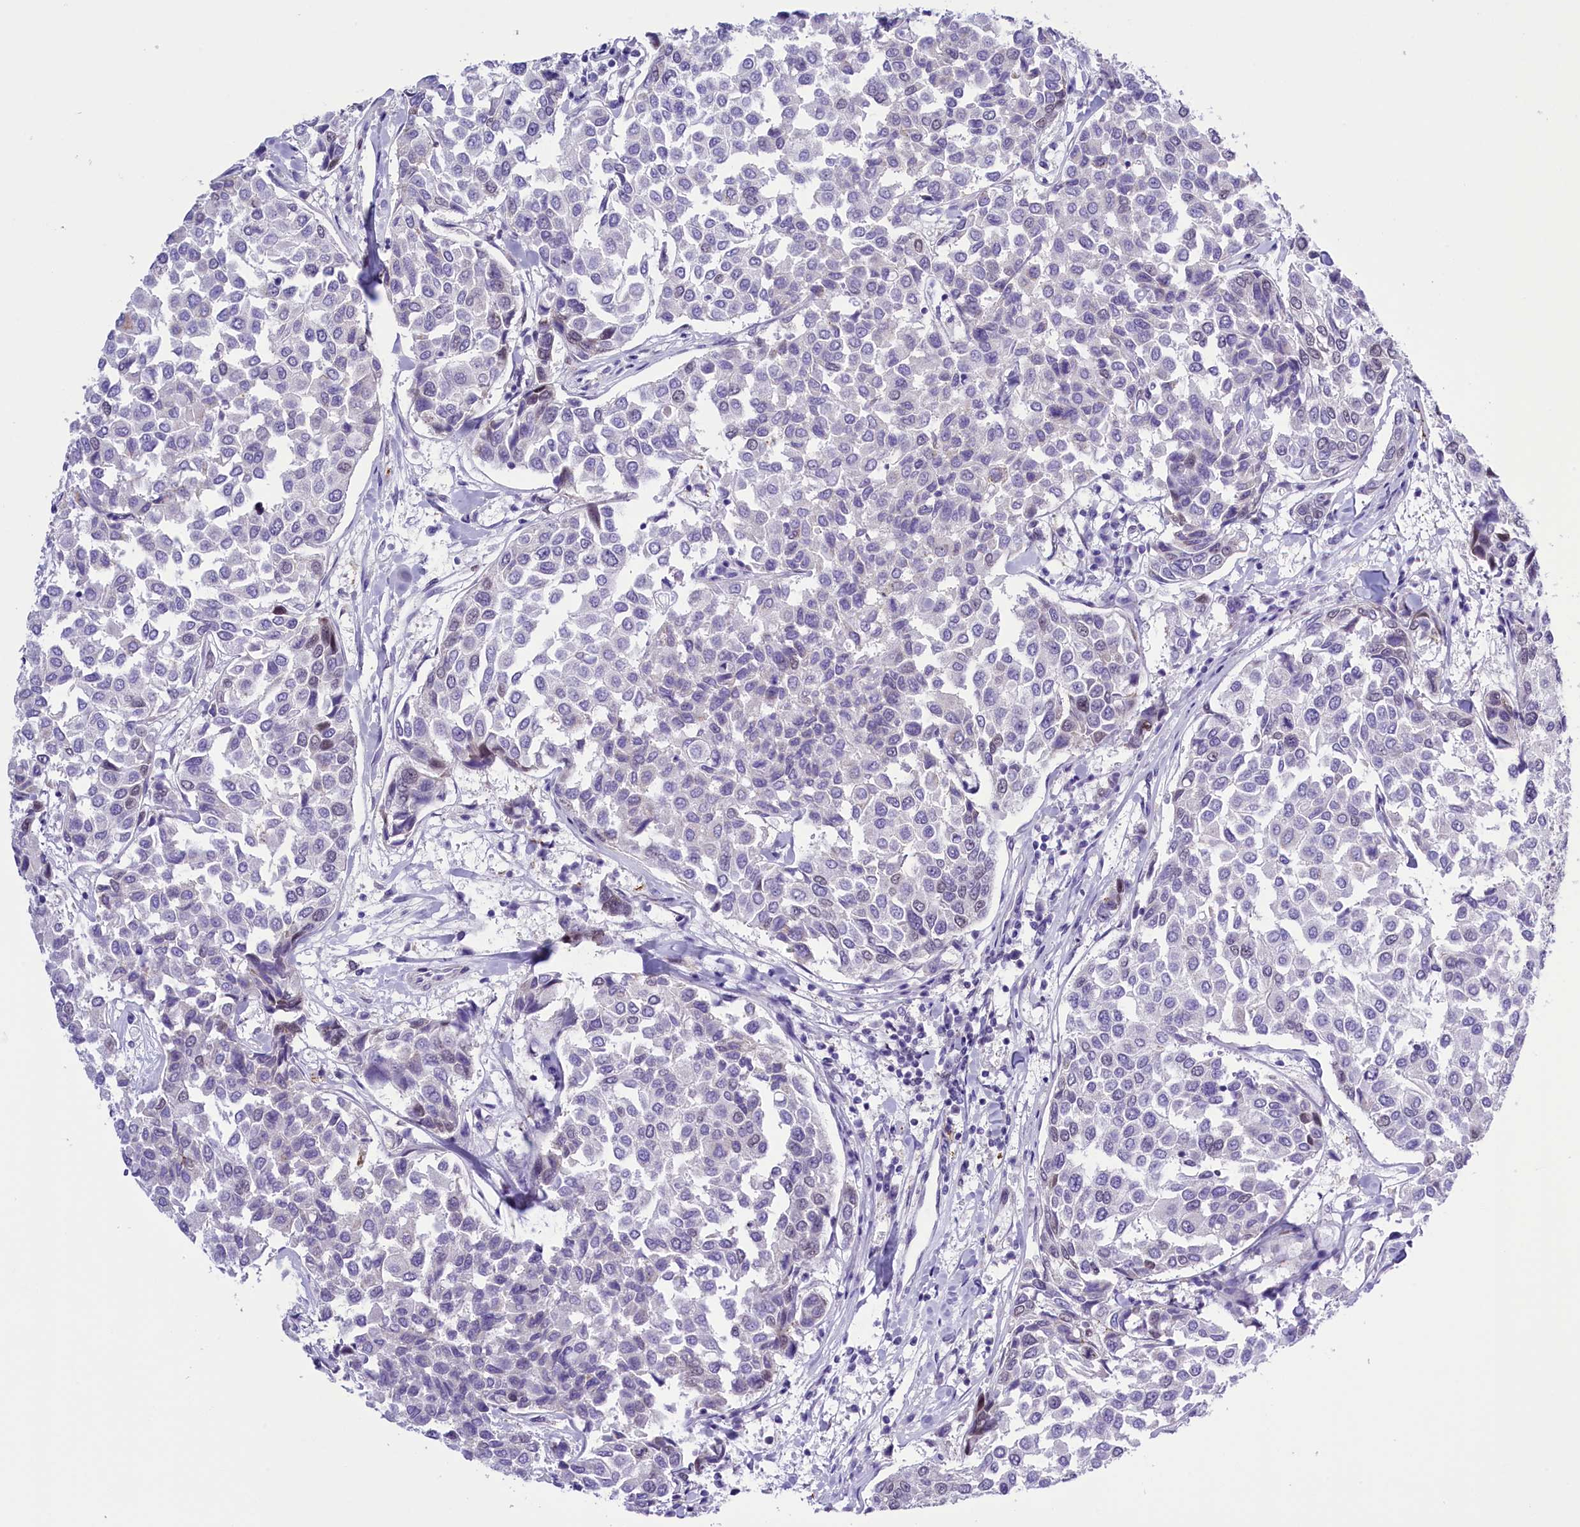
{"staining": {"intensity": "negative", "quantity": "none", "location": "none"}, "tissue": "breast cancer", "cell_type": "Tumor cells", "image_type": "cancer", "snomed": [{"axis": "morphology", "description": "Duct carcinoma"}, {"axis": "topography", "description": "Breast"}], "caption": "Human breast cancer stained for a protein using immunohistochemistry (IHC) exhibits no positivity in tumor cells.", "gene": "RPS6KB1", "patient": {"sex": "female", "age": 55}}